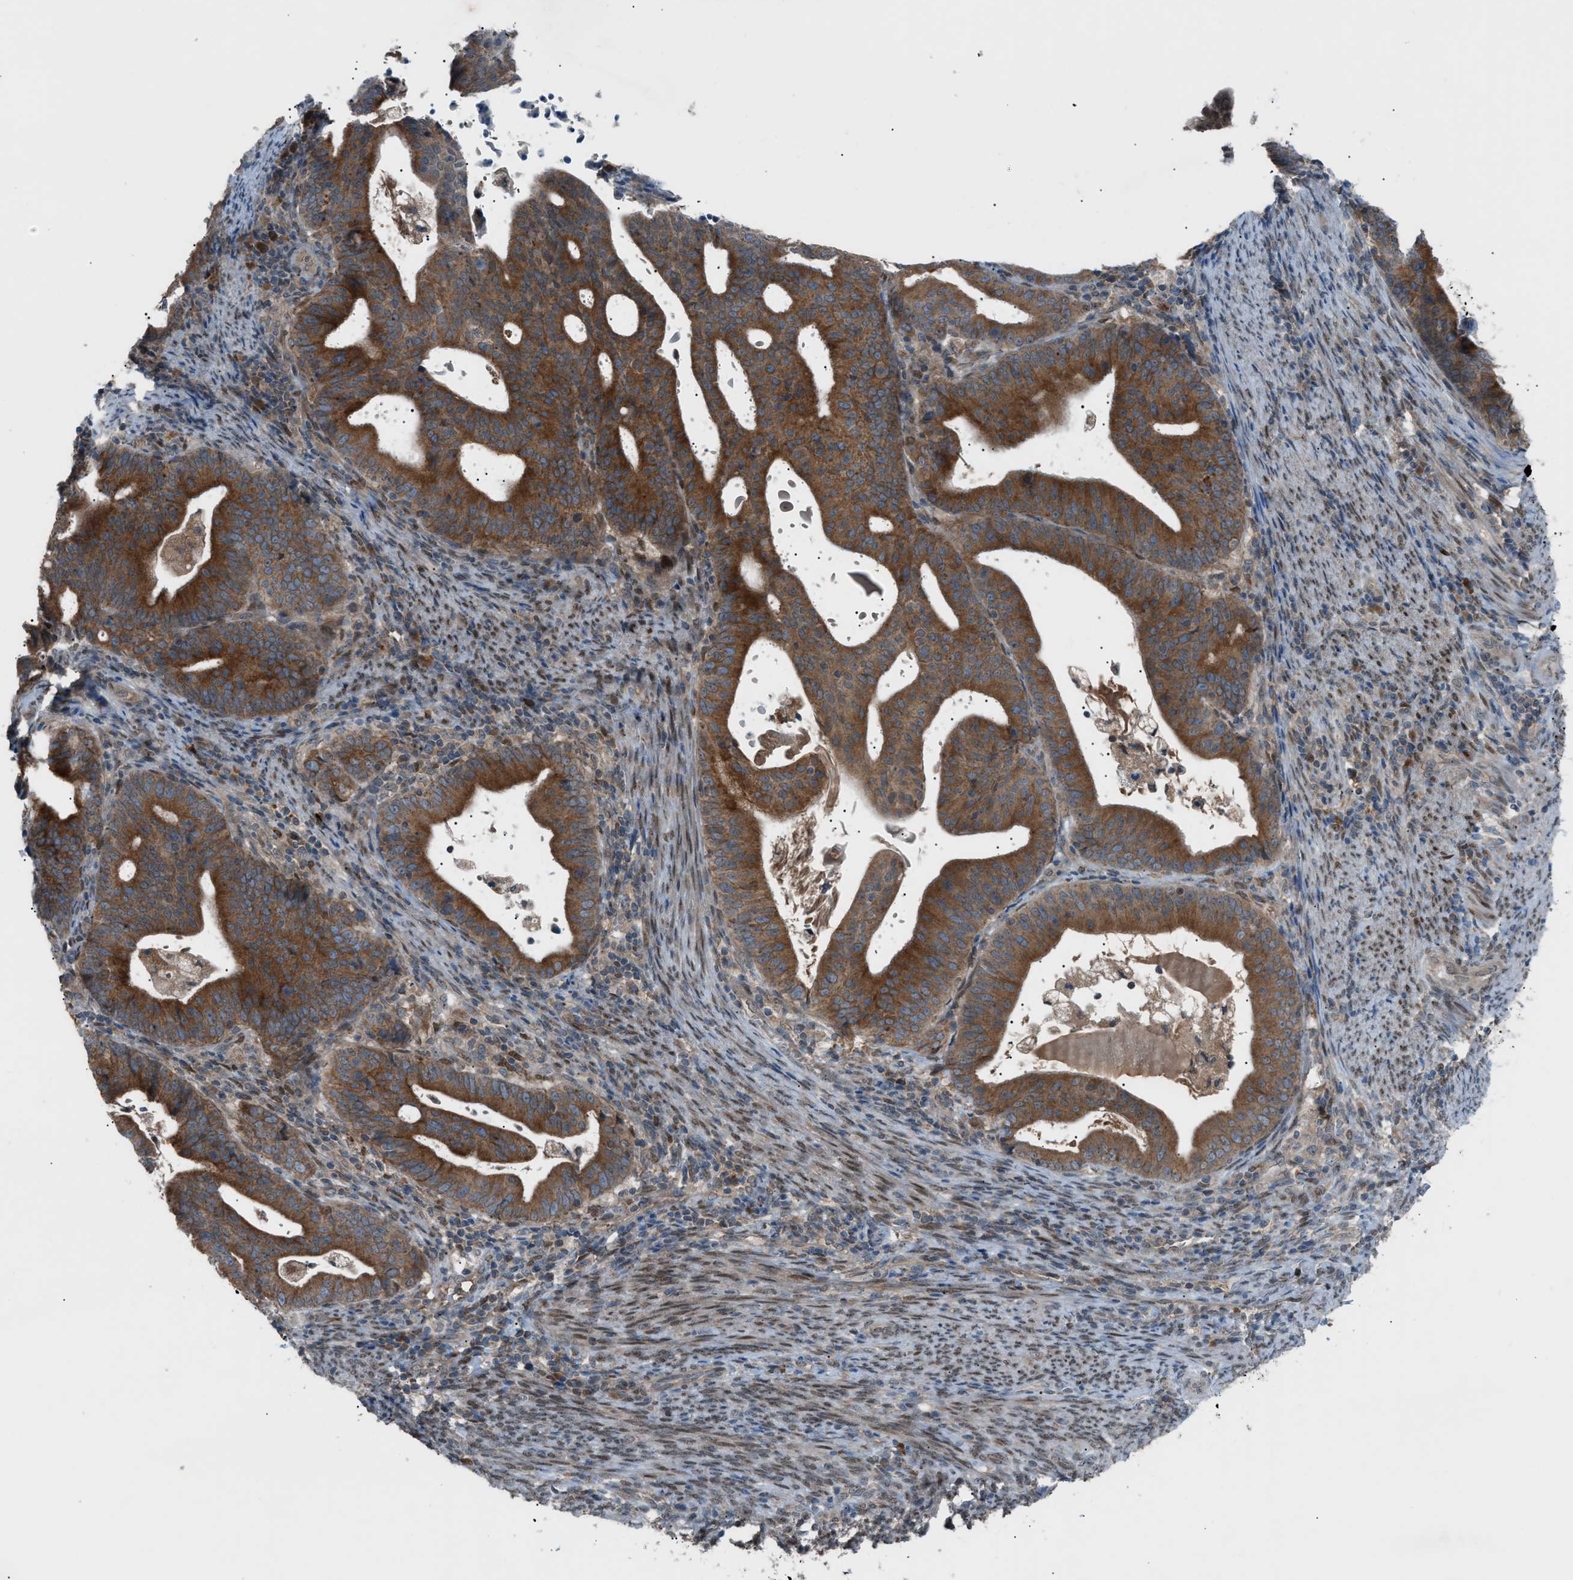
{"staining": {"intensity": "strong", "quantity": ">75%", "location": "cytoplasmic/membranous"}, "tissue": "endometrial cancer", "cell_type": "Tumor cells", "image_type": "cancer", "snomed": [{"axis": "morphology", "description": "Adenocarcinoma, NOS"}, {"axis": "topography", "description": "Uterus"}], "caption": "Immunohistochemistry (IHC) of human endometrial adenocarcinoma shows high levels of strong cytoplasmic/membranous staining in about >75% of tumor cells. Using DAB (3,3'-diaminobenzidine) (brown) and hematoxylin (blue) stains, captured at high magnification using brightfield microscopy.", "gene": "DYRK1A", "patient": {"sex": "female", "age": 83}}